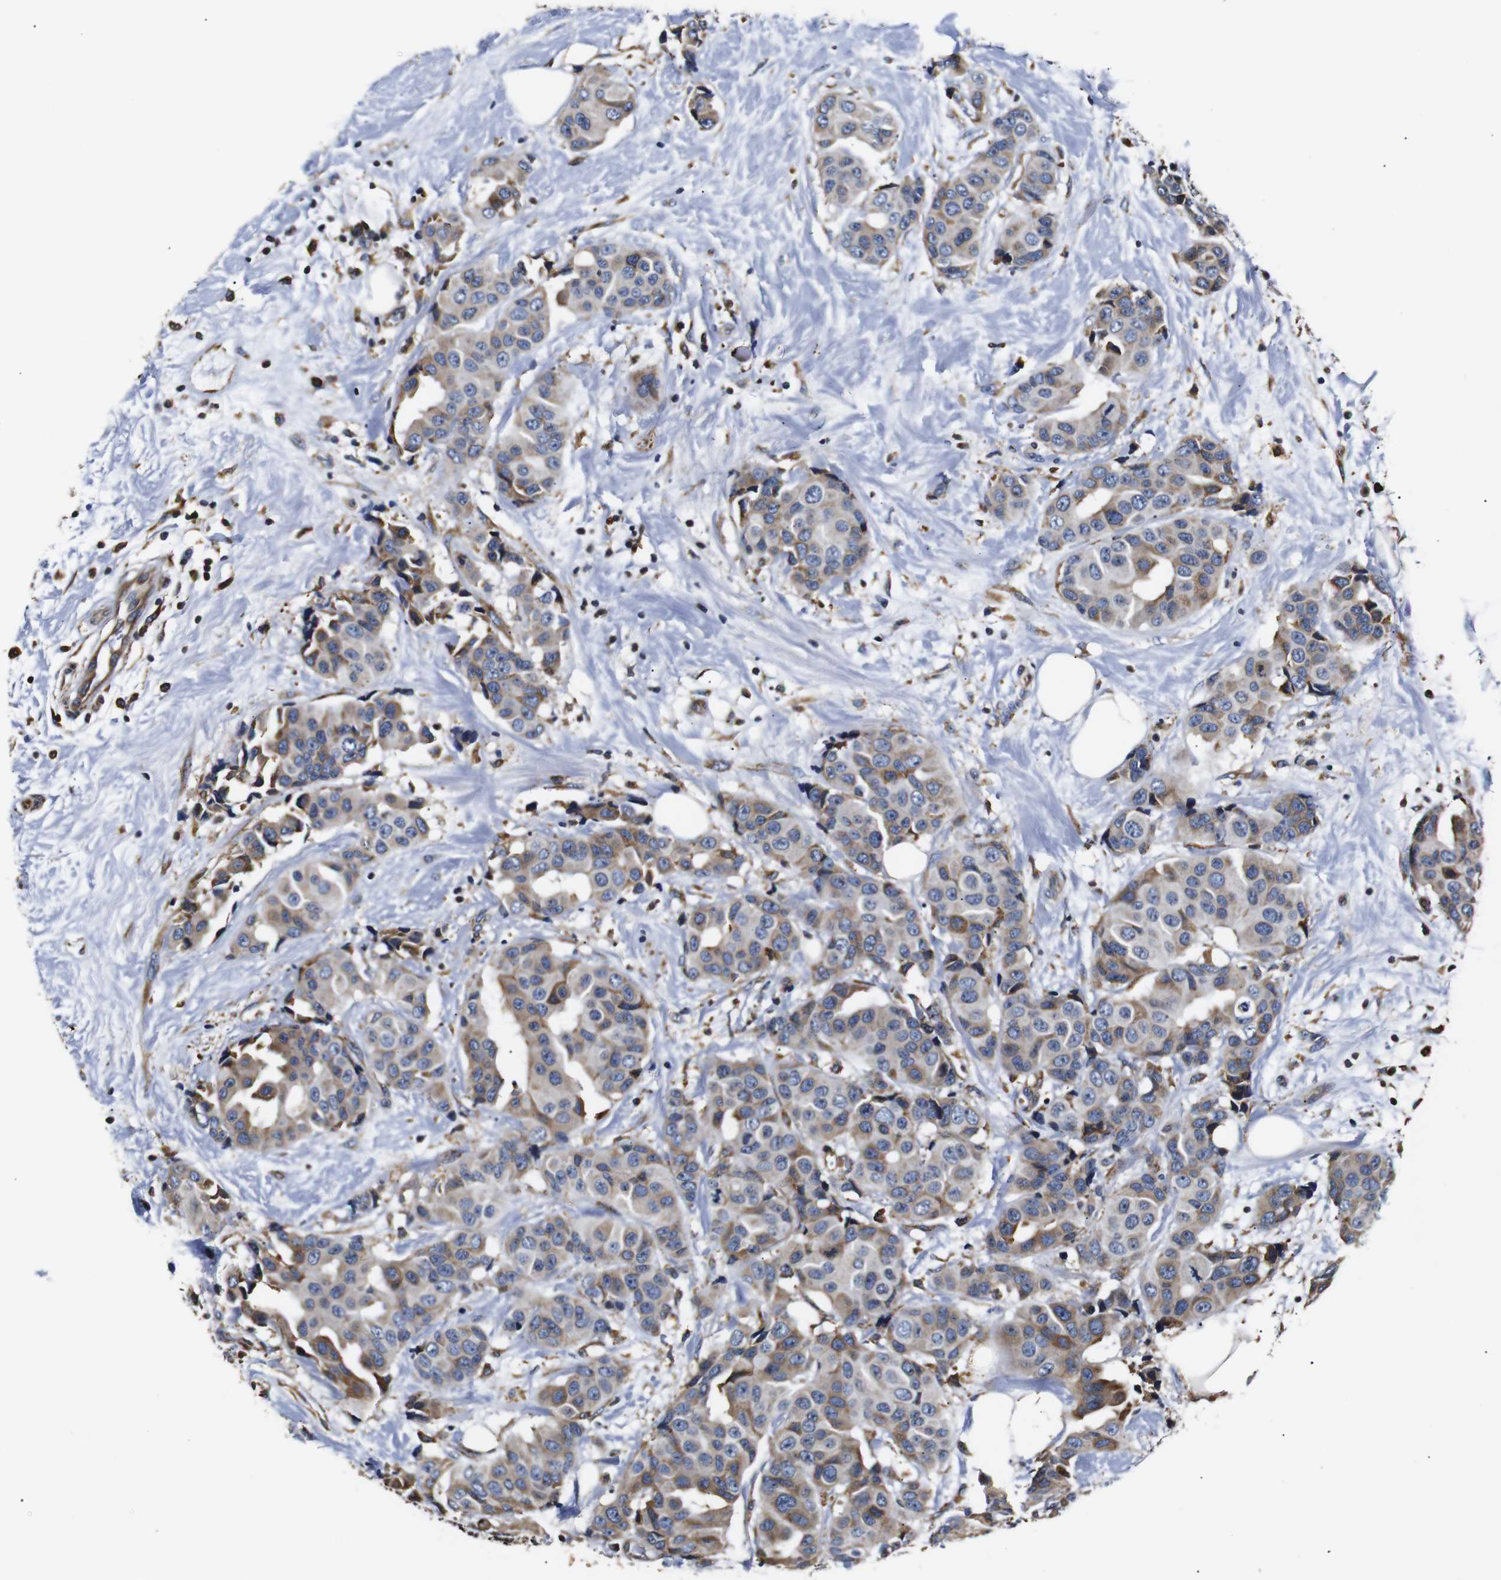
{"staining": {"intensity": "moderate", "quantity": "<25%", "location": "cytoplasmic/membranous"}, "tissue": "breast cancer", "cell_type": "Tumor cells", "image_type": "cancer", "snomed": [{"axis": "morphology", "description": "Normal tissue, NOS"}, {"axis": "morphology", "description": "Duct carcinoma"}, {"axis": "topography", "description": "Breast"}], "caption": "Breast cancer was stained to show a protein in brown. There is low levels of moderate cytoplasmic/membranous staining in about <25% of tumor cells.", "gene": "HHIP", "patient": {"sex": "female", "age": 39}}